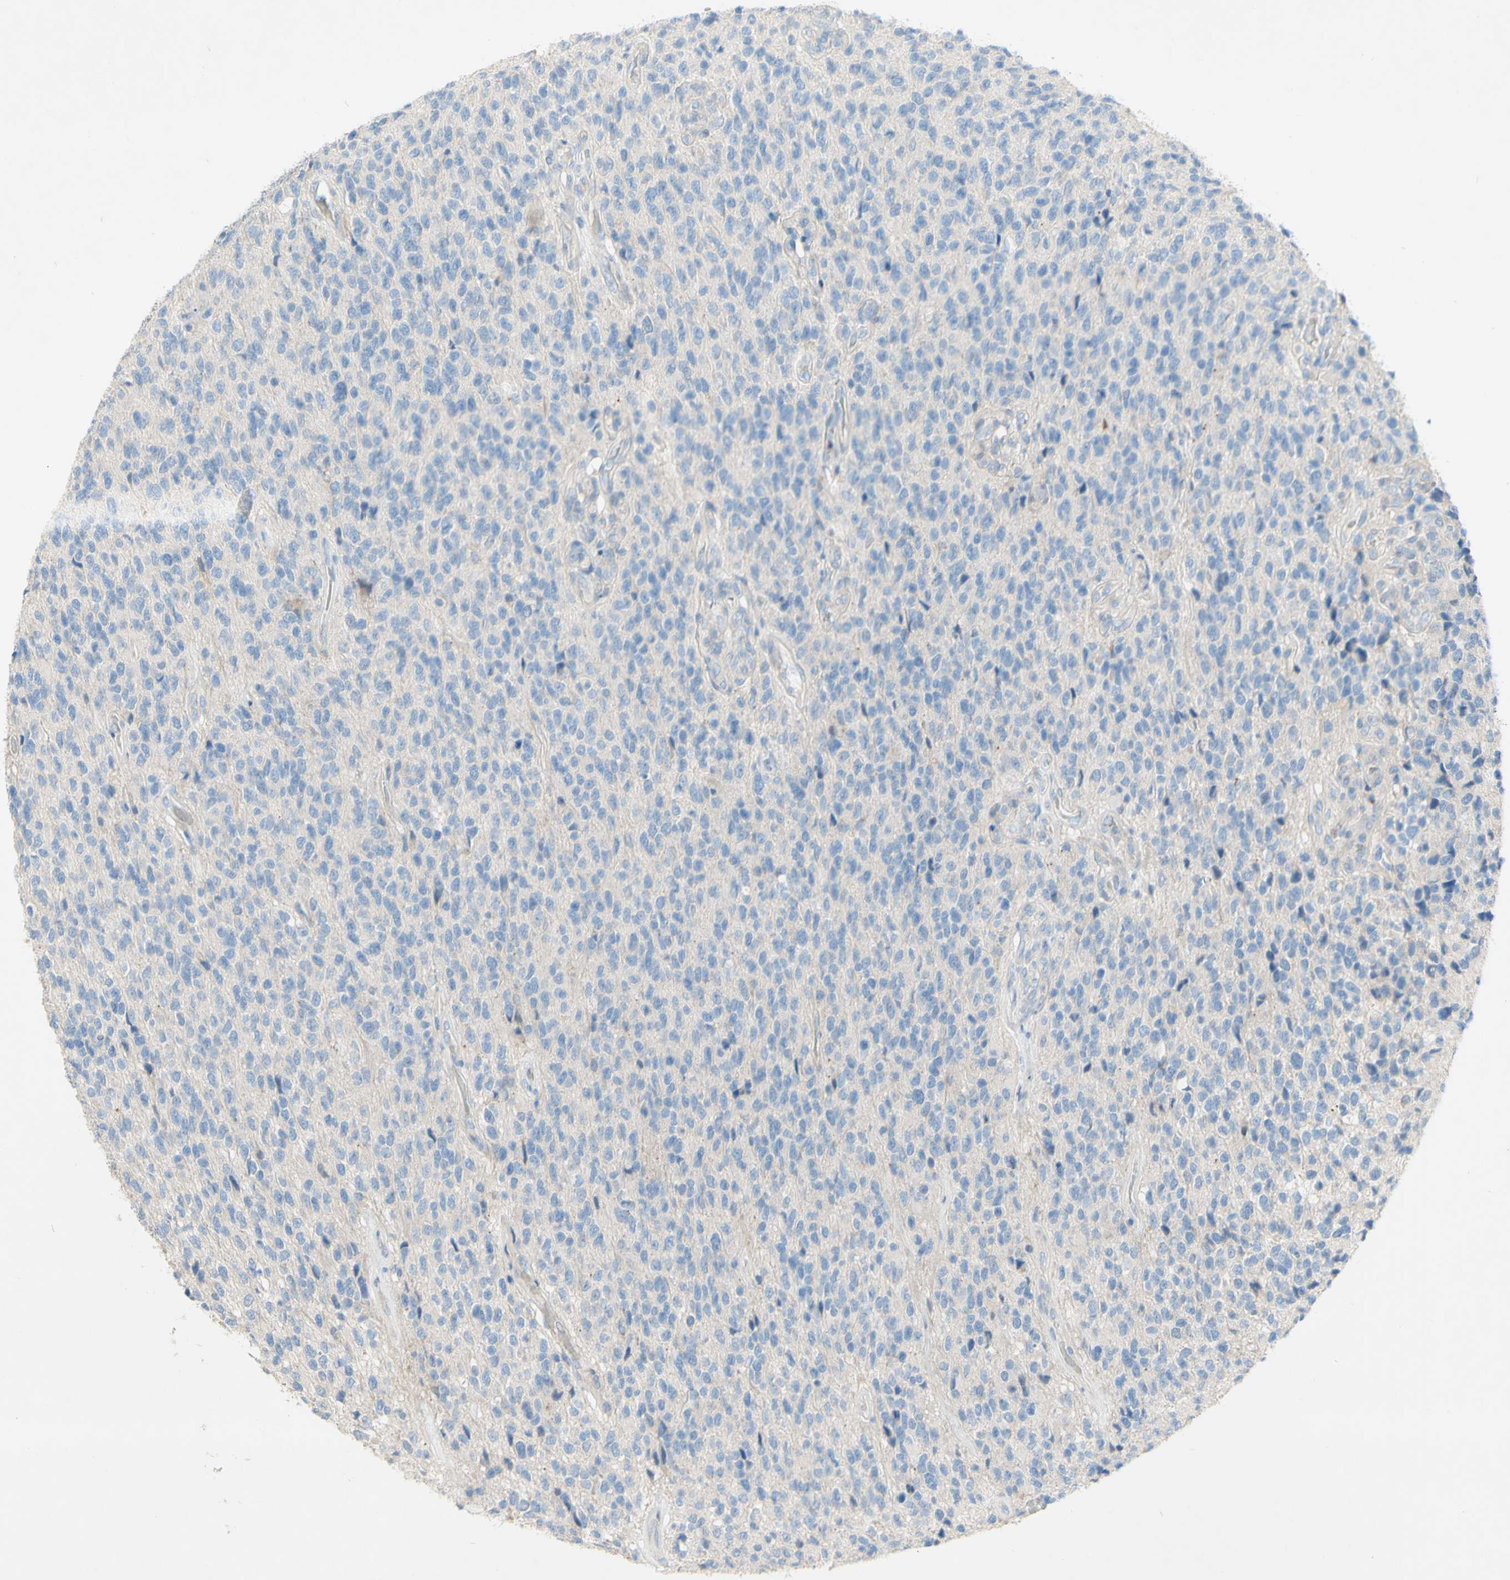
{"staining": {"intensity": "negative", "quantity": "none", "location": "none"}, "tissue": "glioma", "cell_type": "Tumor cells", "image_type": "cancer", "snomed": [{"axis": "morphology", "description": "Glioma, malignant, High grade"}, {"axis": "topography", "description": "pancreas cauda"}], "caption": "There is no significant positivity in tumor cells of glioma. (Immunohistochemistry (ihc), brightfield microscopy, high magnification).", "gene": "ACADL", "patient": {"sex": "male", "age": 60}}